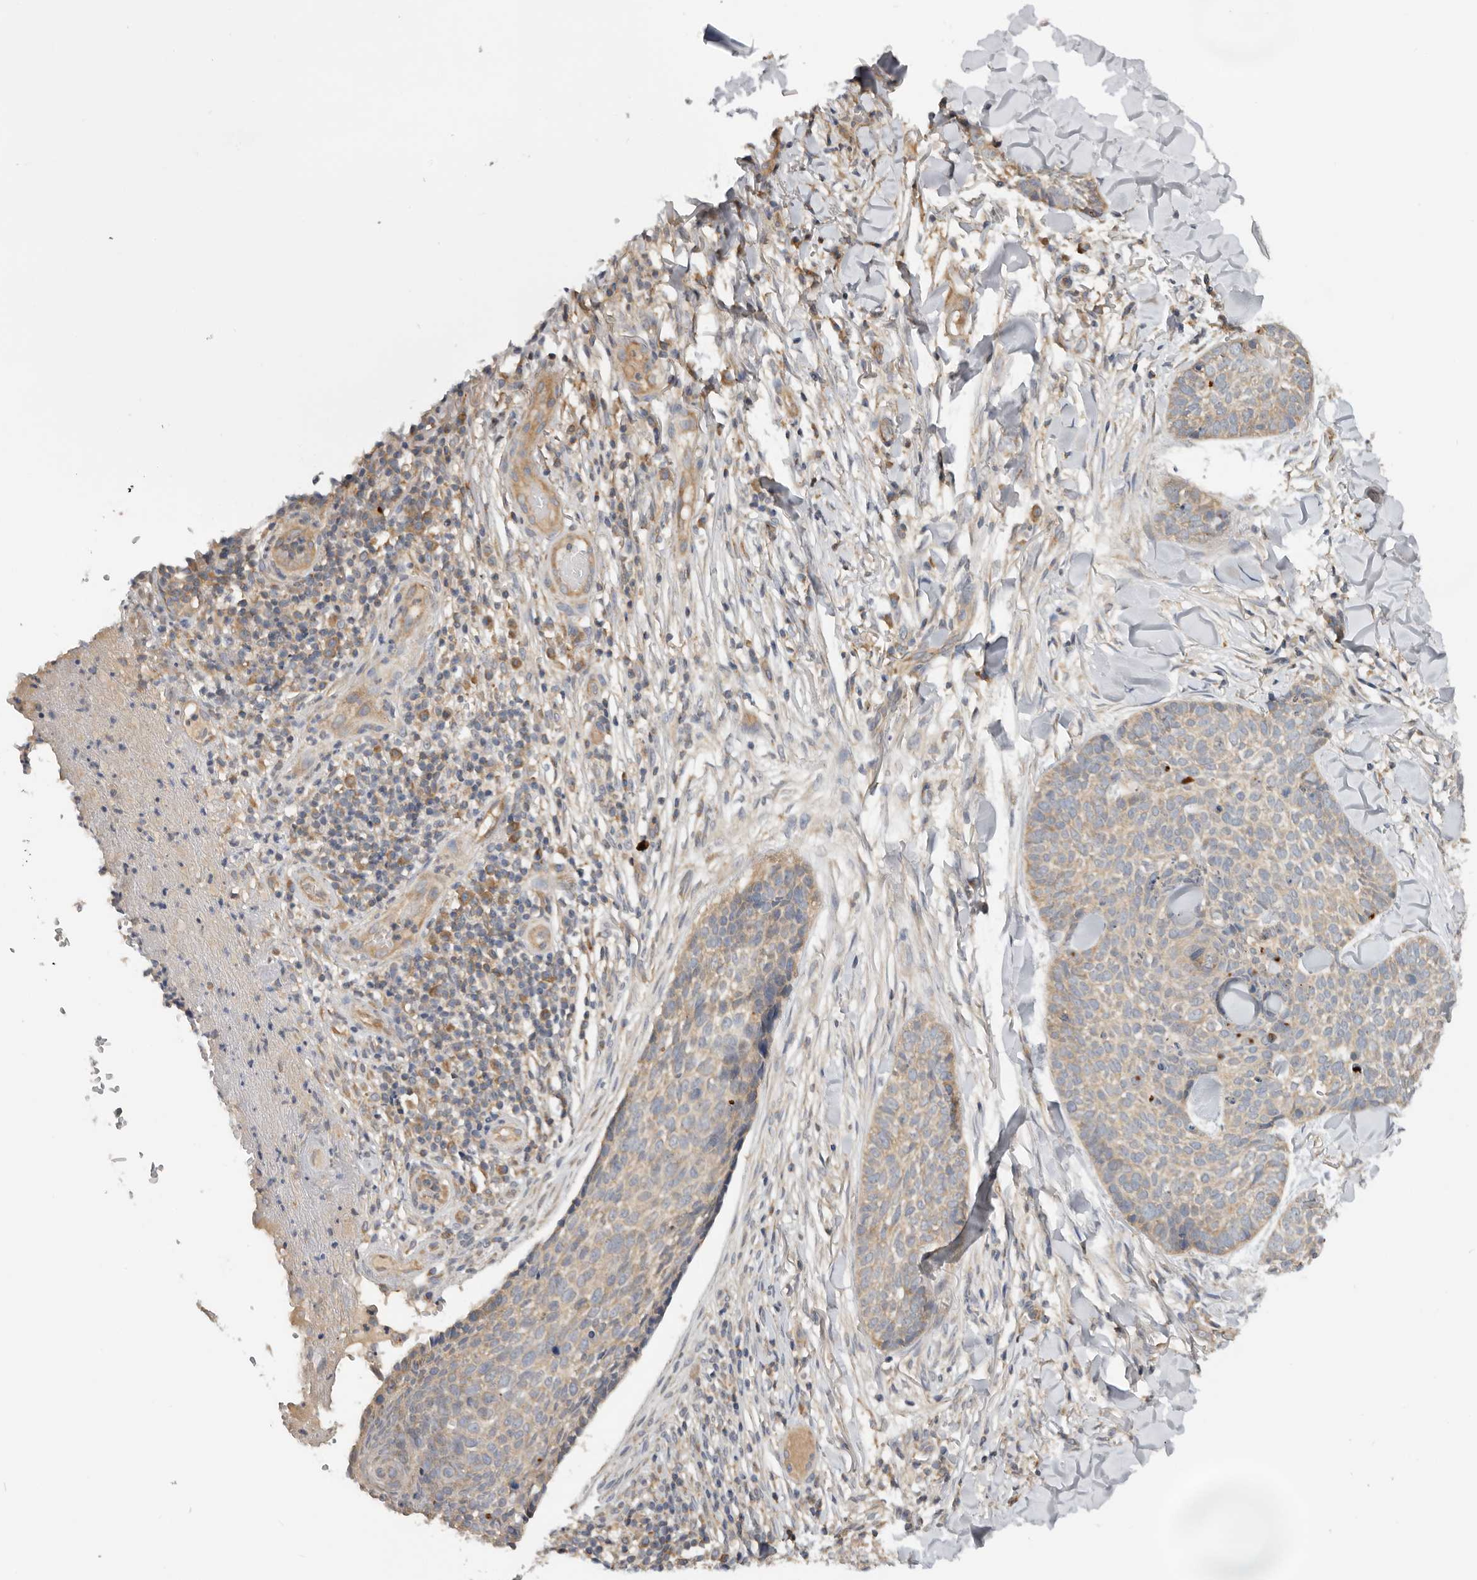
{"staining": {"intensity": "weak", "quantity": ">75%", "location": "cytoplasmic/membranous"}, "tissue": "skin cancer", "cell_type": "Tumor cells", "image_type": "cancer", "snomed": [{"axis": "morphology", "description": "Normal tissue, NOS"}, {"axis": "morphology", "description": "Basal cell carcinoma"}, {"axis": "topography", "description": "Skin"}], "caption": "IHC (DAB (3,3'-diaminobenzidine)) staining of basal cell carcinoma (skin) demonstrates weak cytoplasmic/membranous protein expression in approximately >75% of tumor cells.", "gene": "PPP1R42", "patient": {"sex": "male", "age": 67}}